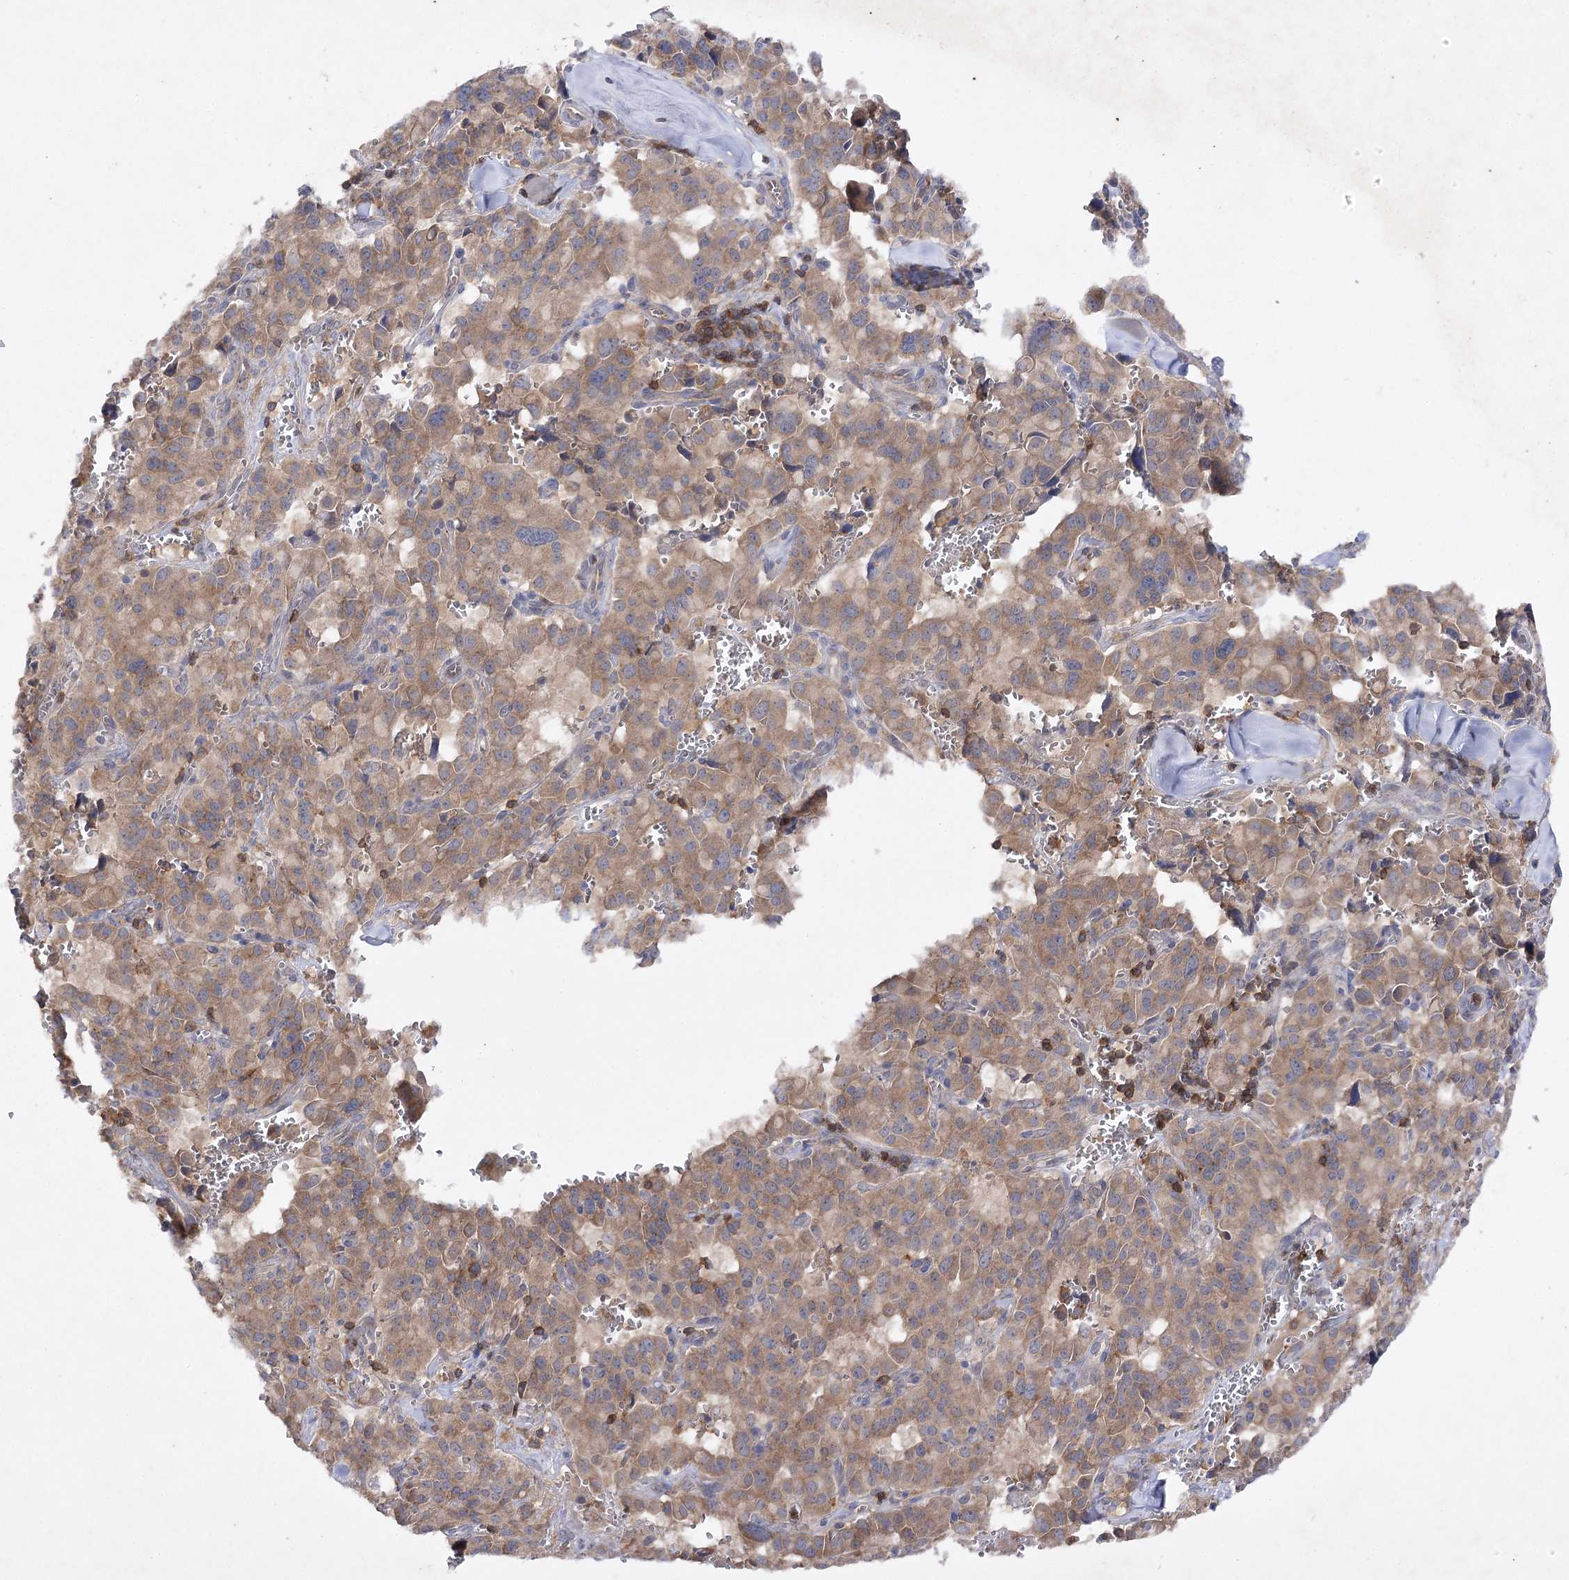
{"staining": {"intensity": "moderate", "quantity": ">75%", "location": "cytoplasmic/membranous"}, "tissue": "pancreatic cancer", "cell_type": "Tumor cells", "image_type": "cancer", "snomed": [{"axis": "morphology", "description": "Adenocarcinoma, NOS"}, {"axis": "topography", "description": "Pancreas"}], "caption": "Protein expression analysis of human adenocarcinoma (pancreatic) reveals moderate cytoplasmic/membranous expression in about >75% of tumor cells. The staining was performed using DAB to visualize the protein expression in brown, while the nuclei were stained in blue with hematoxylin (Magnification: 20x).", "gene": "BCR", "patient": {"sex": "male", "age": 65}}